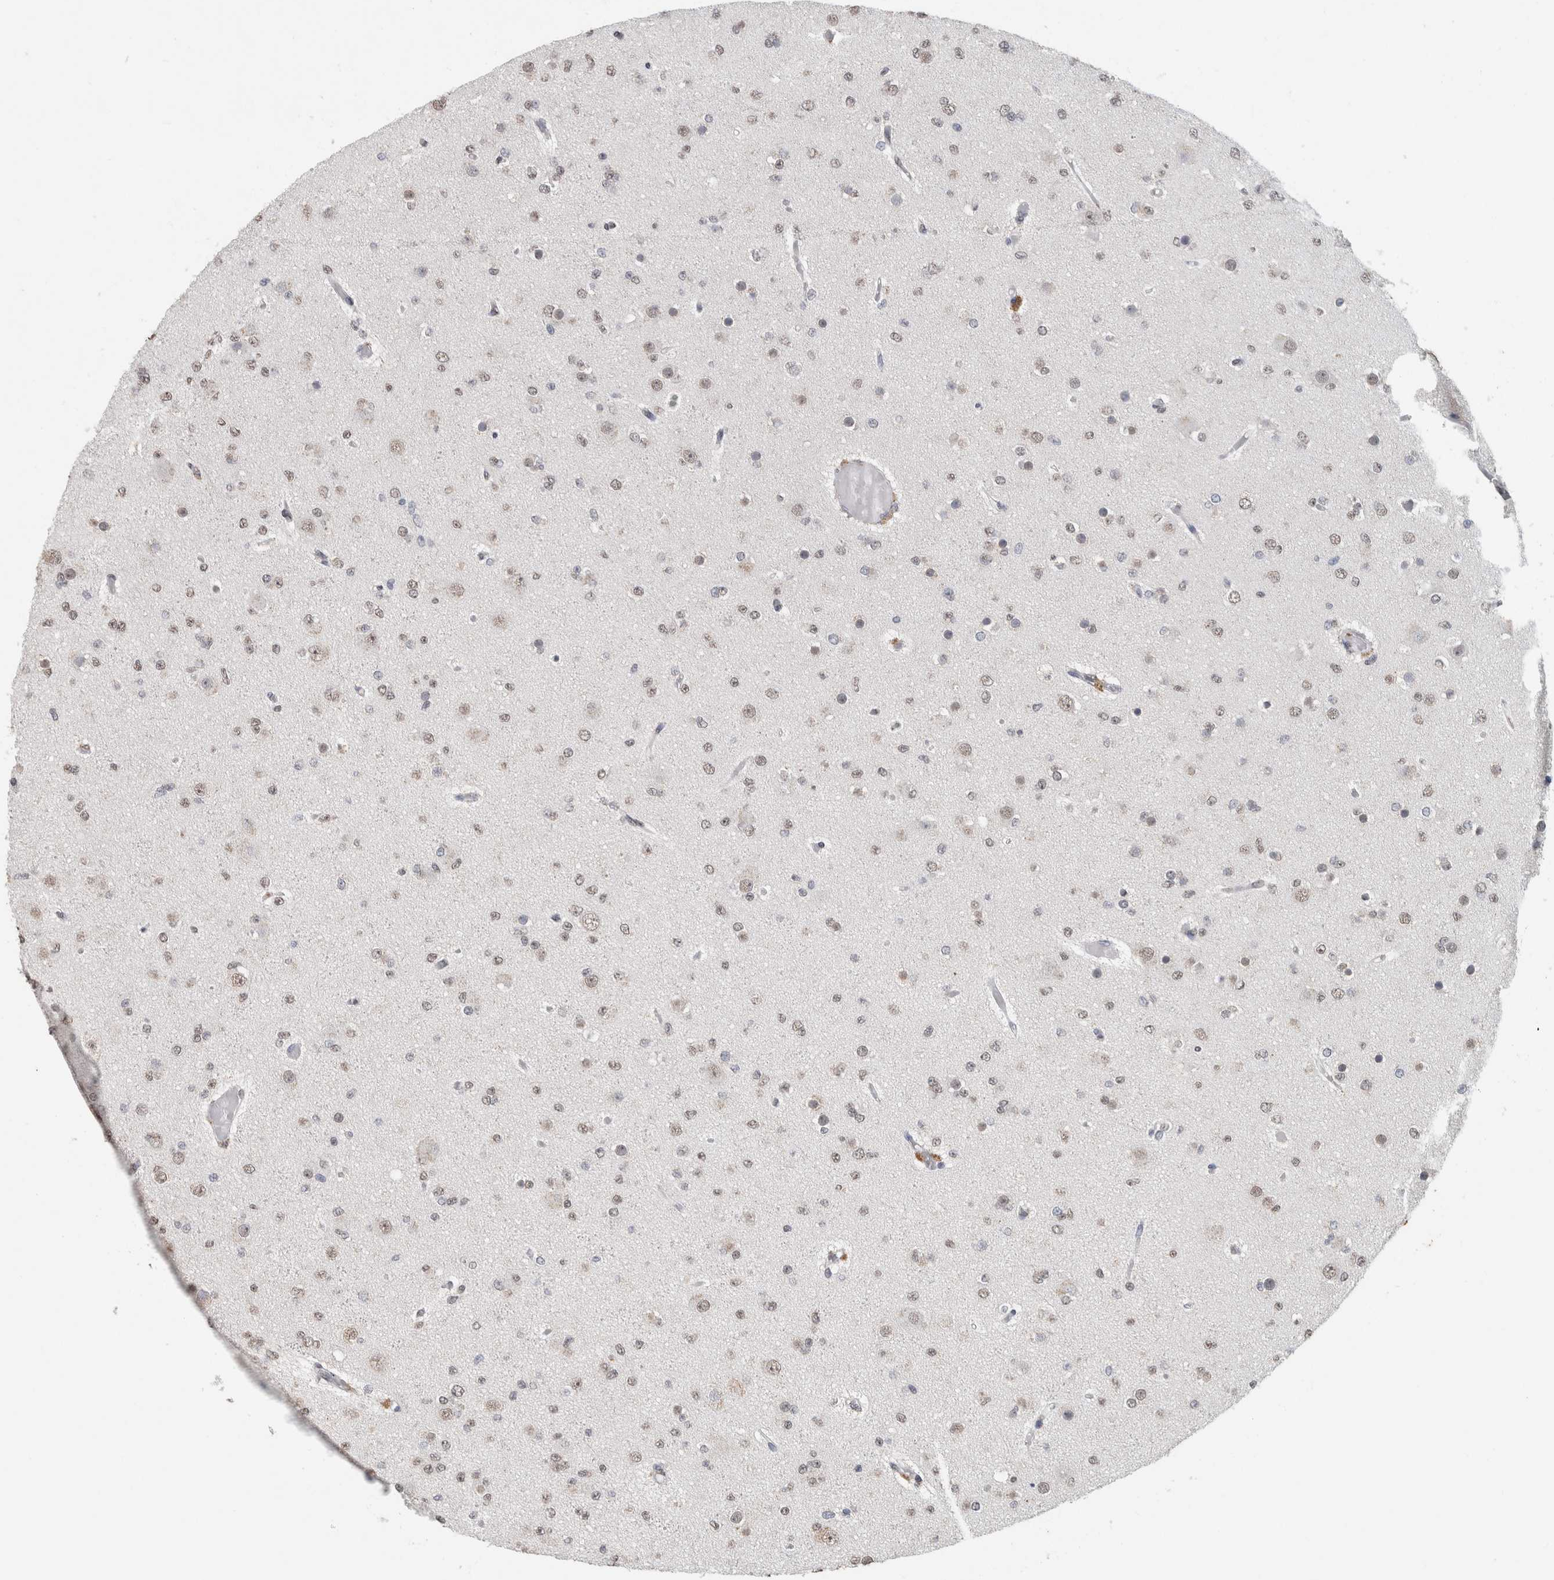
{"staining": {"intensity": "weak", "quantity": ">75%", "location": "nuclear"}, "tissue": "glioma", "cell_type": "Tumor cells", "image_type": "cancer", "snomed": [{"axis": "morphology", "description": "Glioma, malignant, Low grade"}, {"axis": "topography", "description": "Brain"}], "caption": "Glioma tissue reveals weak nuclear expression in about >75% of tumor cells, visualized by immunohistochemistry.", "gene": "LTBP1", "patient": {"sex": "female", "age": 22}}